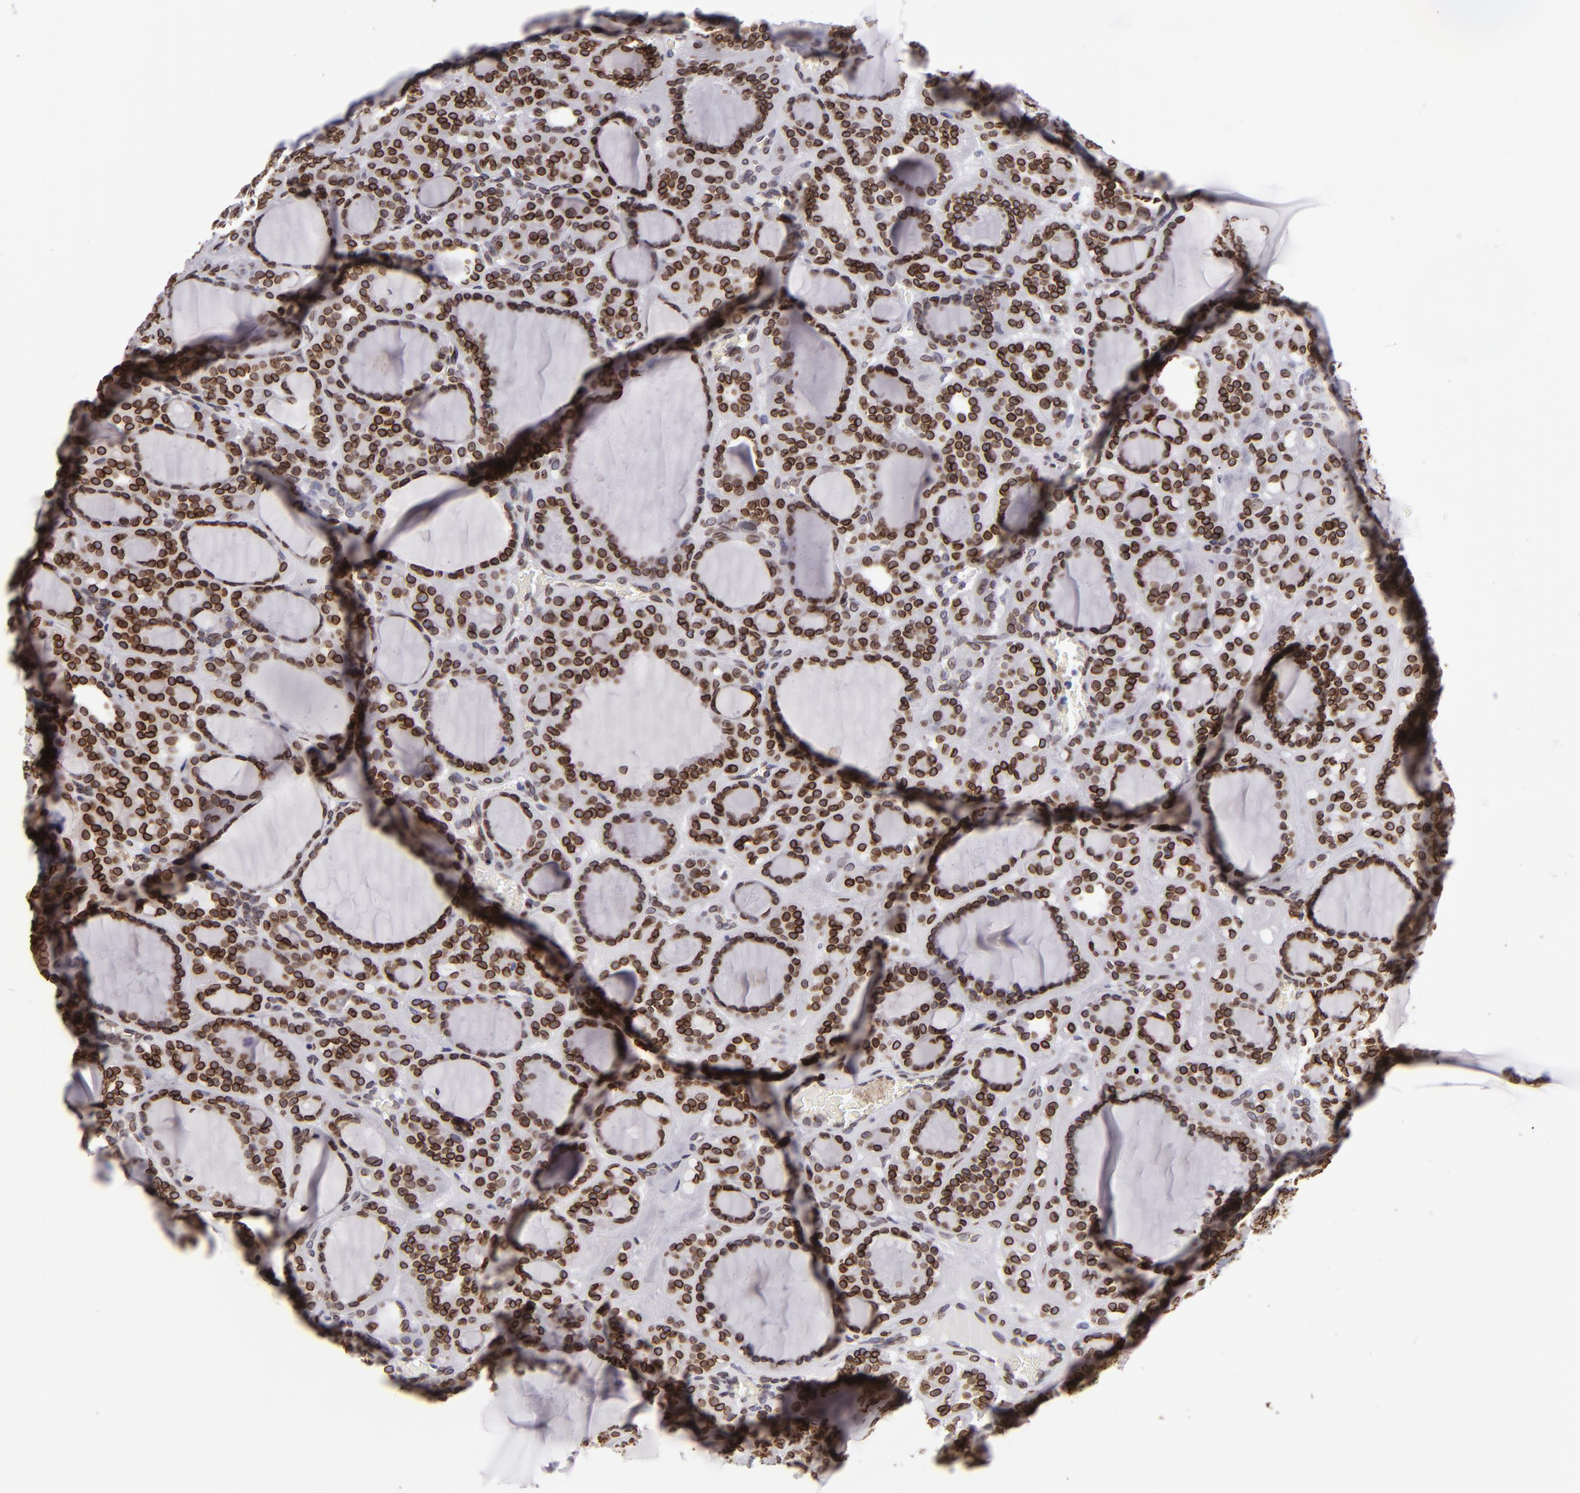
{"staining": {"intensity": "strong", "quantity": ">75%", "location": "nuclear"}, "tissue": "thyroid cancer", "cell_type": "Tumor cells", "image_type": "cancer", "snomed": [{"axis": "morphology", "description": "Follicular adenoma carcinoma, NOS"}, {"axis": "topography", "description": "Thyroid gland"}], "caption": "Protein analysis of thyroid follicular adenoma carcinoma tissue displays strong nuclear positivity in about >75% of tumor cells.", "gene": "EMD", "patient": {"sex": "female", "age": 71}}